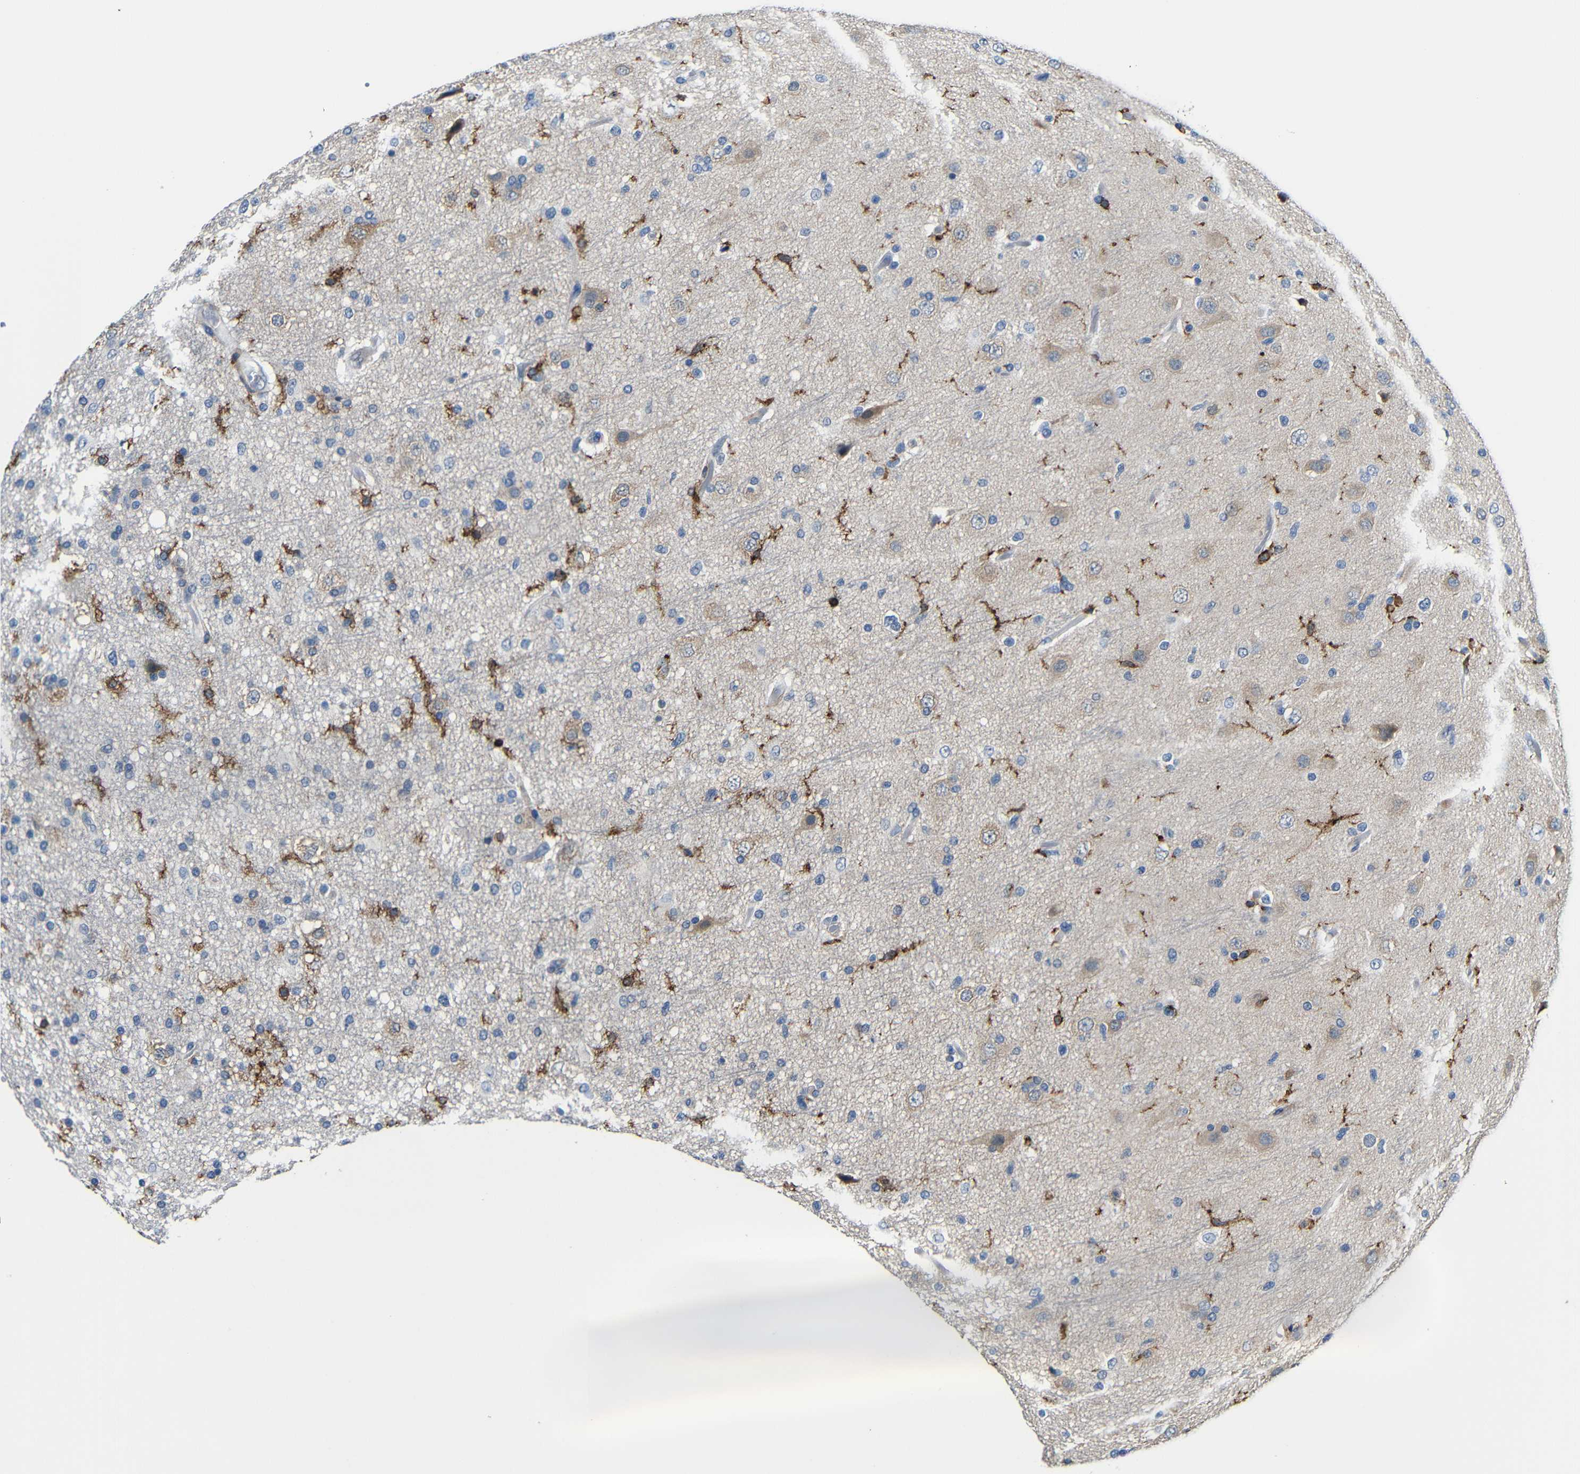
{"staining": {"intensity": "moderate", "quantity": "25%-75%", "location": "cytoplasmic/membranous"}, "tissue": "glioma", "cell_type": "Tumor cells", "image_type": "cancer", "snomed": [{"axis": "morphology", "description": "Glioma, malignant, High grade"}, {"axis": "topography", "description": "Brain"}], "caption": "About 25%-75% of tumor cells in human glioma exhibit moderate cytoplasmic/membranous protein positivity as visualized by brown immunohistochemical staining.", "gene": "P2RY12", "patient": {"sex": "male", "age": 33}}